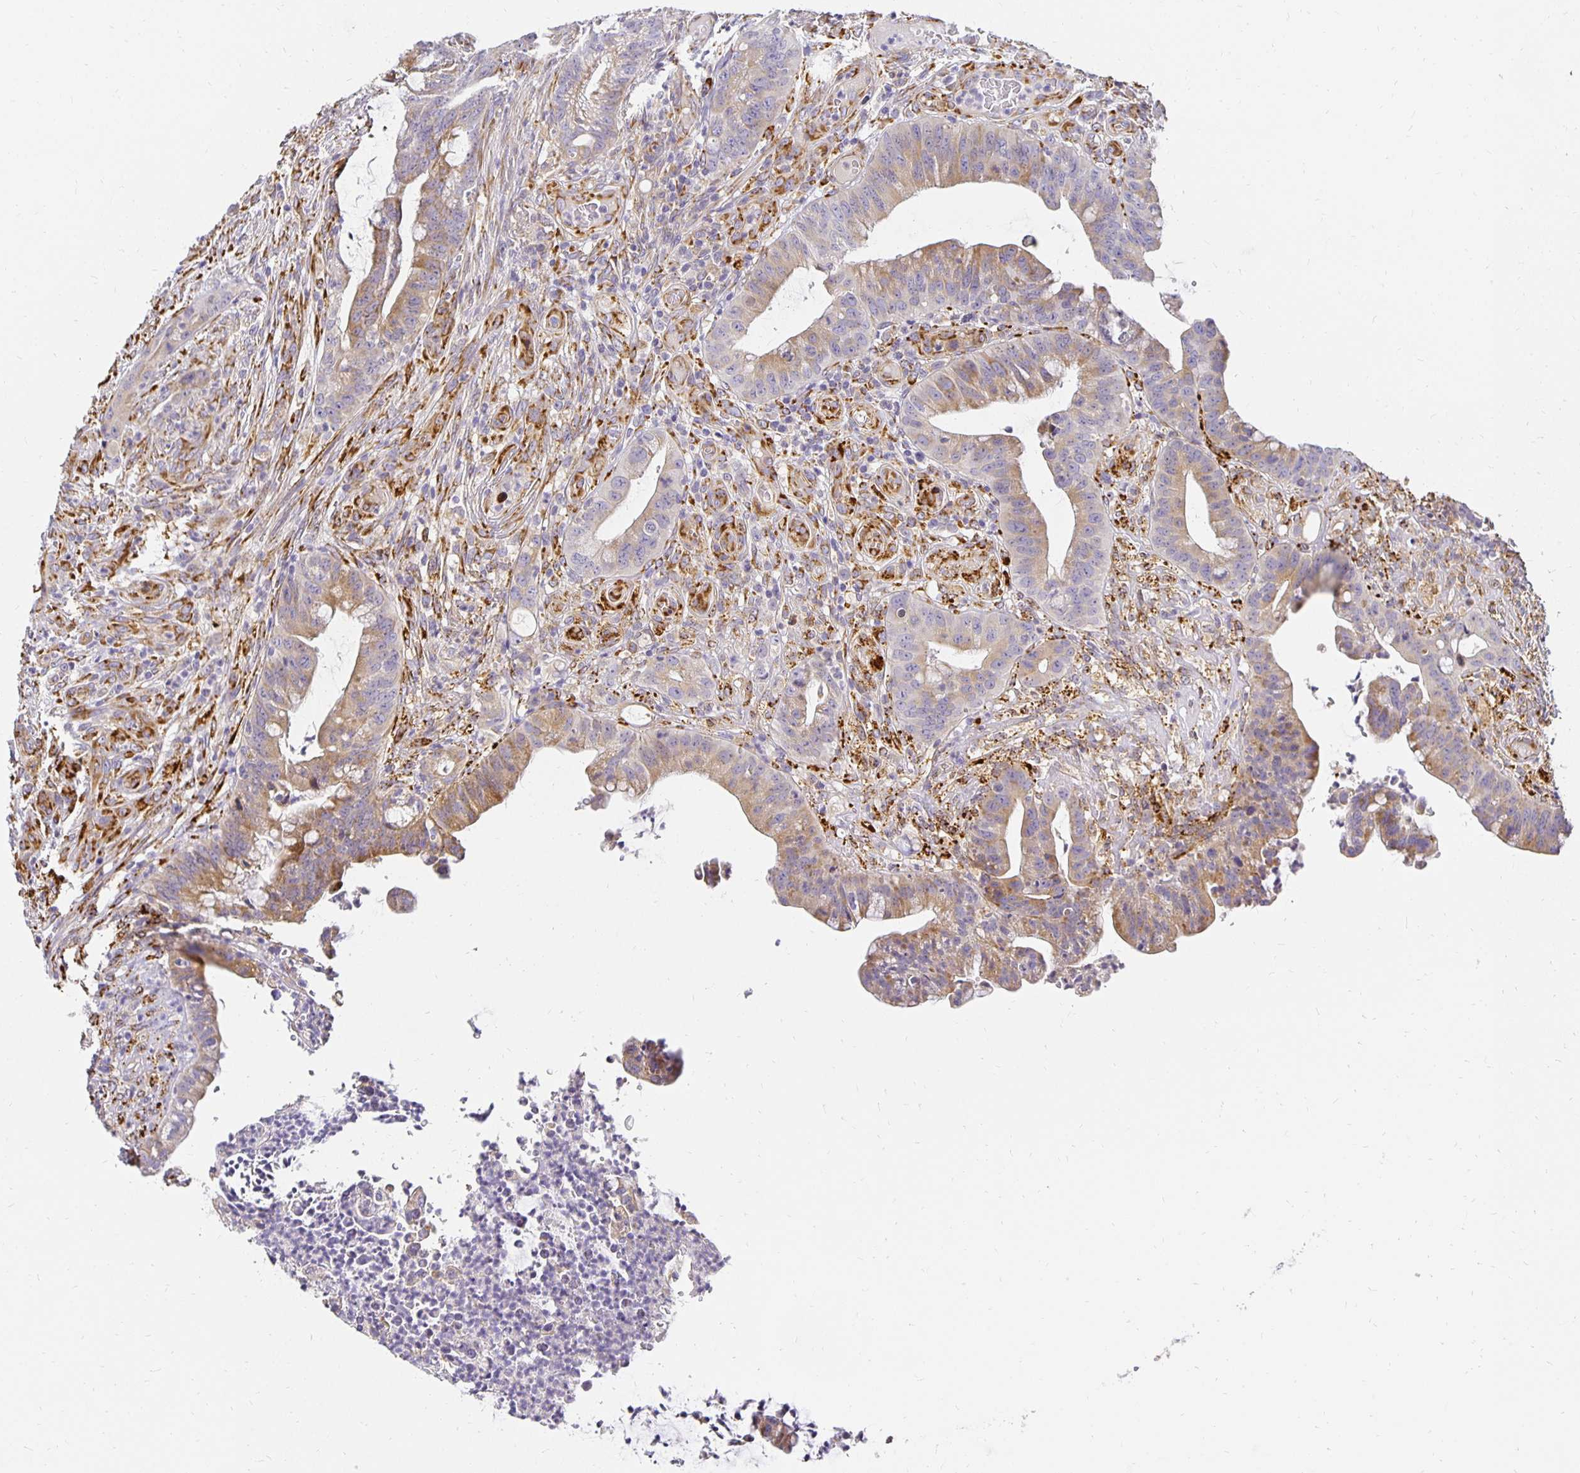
{"staining": {"intensity": "weak", "quantity": ">75%", "location": "cytoplasmic/membranous"}, "tissue": "colorectal cancer", "cell_type": "Tumor cells", "image_type": "cancer", "snomed": [{"axis": "morphology", "description": "Adenocarcinoma, NOS"}, {"axis": "topography", "description": "Colon"}], "caption": "A photomicrograph of human colorectal adenocarcinoma stained for a protein displays weak cytoplasmic/membranous brown staining in tumor cells.", "gene": "PLOD1", "patient": {"sex": "male", "age": 62}}